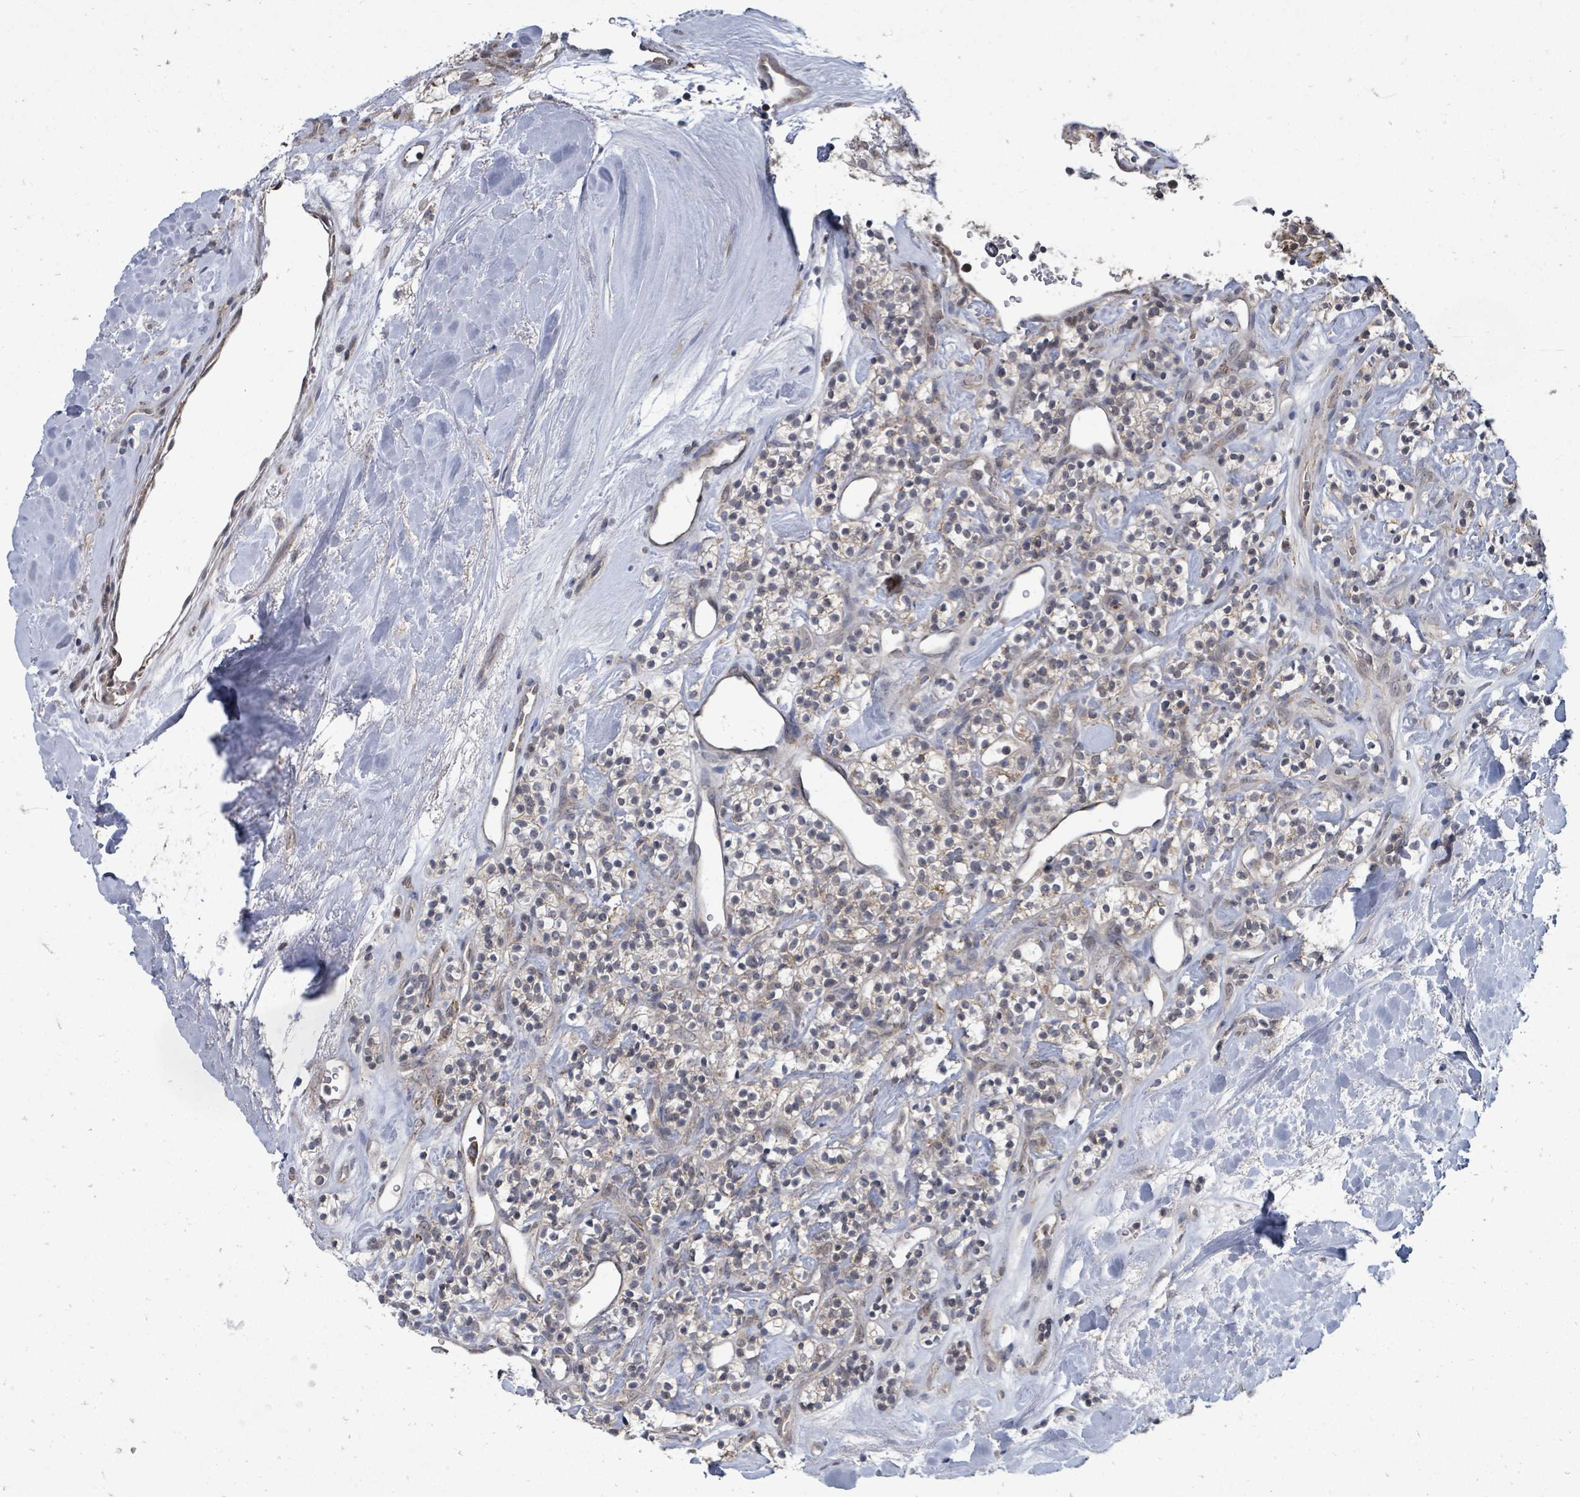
{"staining": {"intensity": "negative", "quantity": "none", "location": "none"}, "tissue": "renal cancer", "cell_type": "Tumor cells", "image_type": "cancer", "snomed": [{"axis": "morphology", "description": "Adenocarcinoma, NOS"}, {"axis": "topography", "description": "Kidney"}], "caption": "Tumor cells are negative for protein expression in human adenocarcinoma (renal).", "gene": "MAGOHB", "patient": {"sex": "male", "age": 77}}